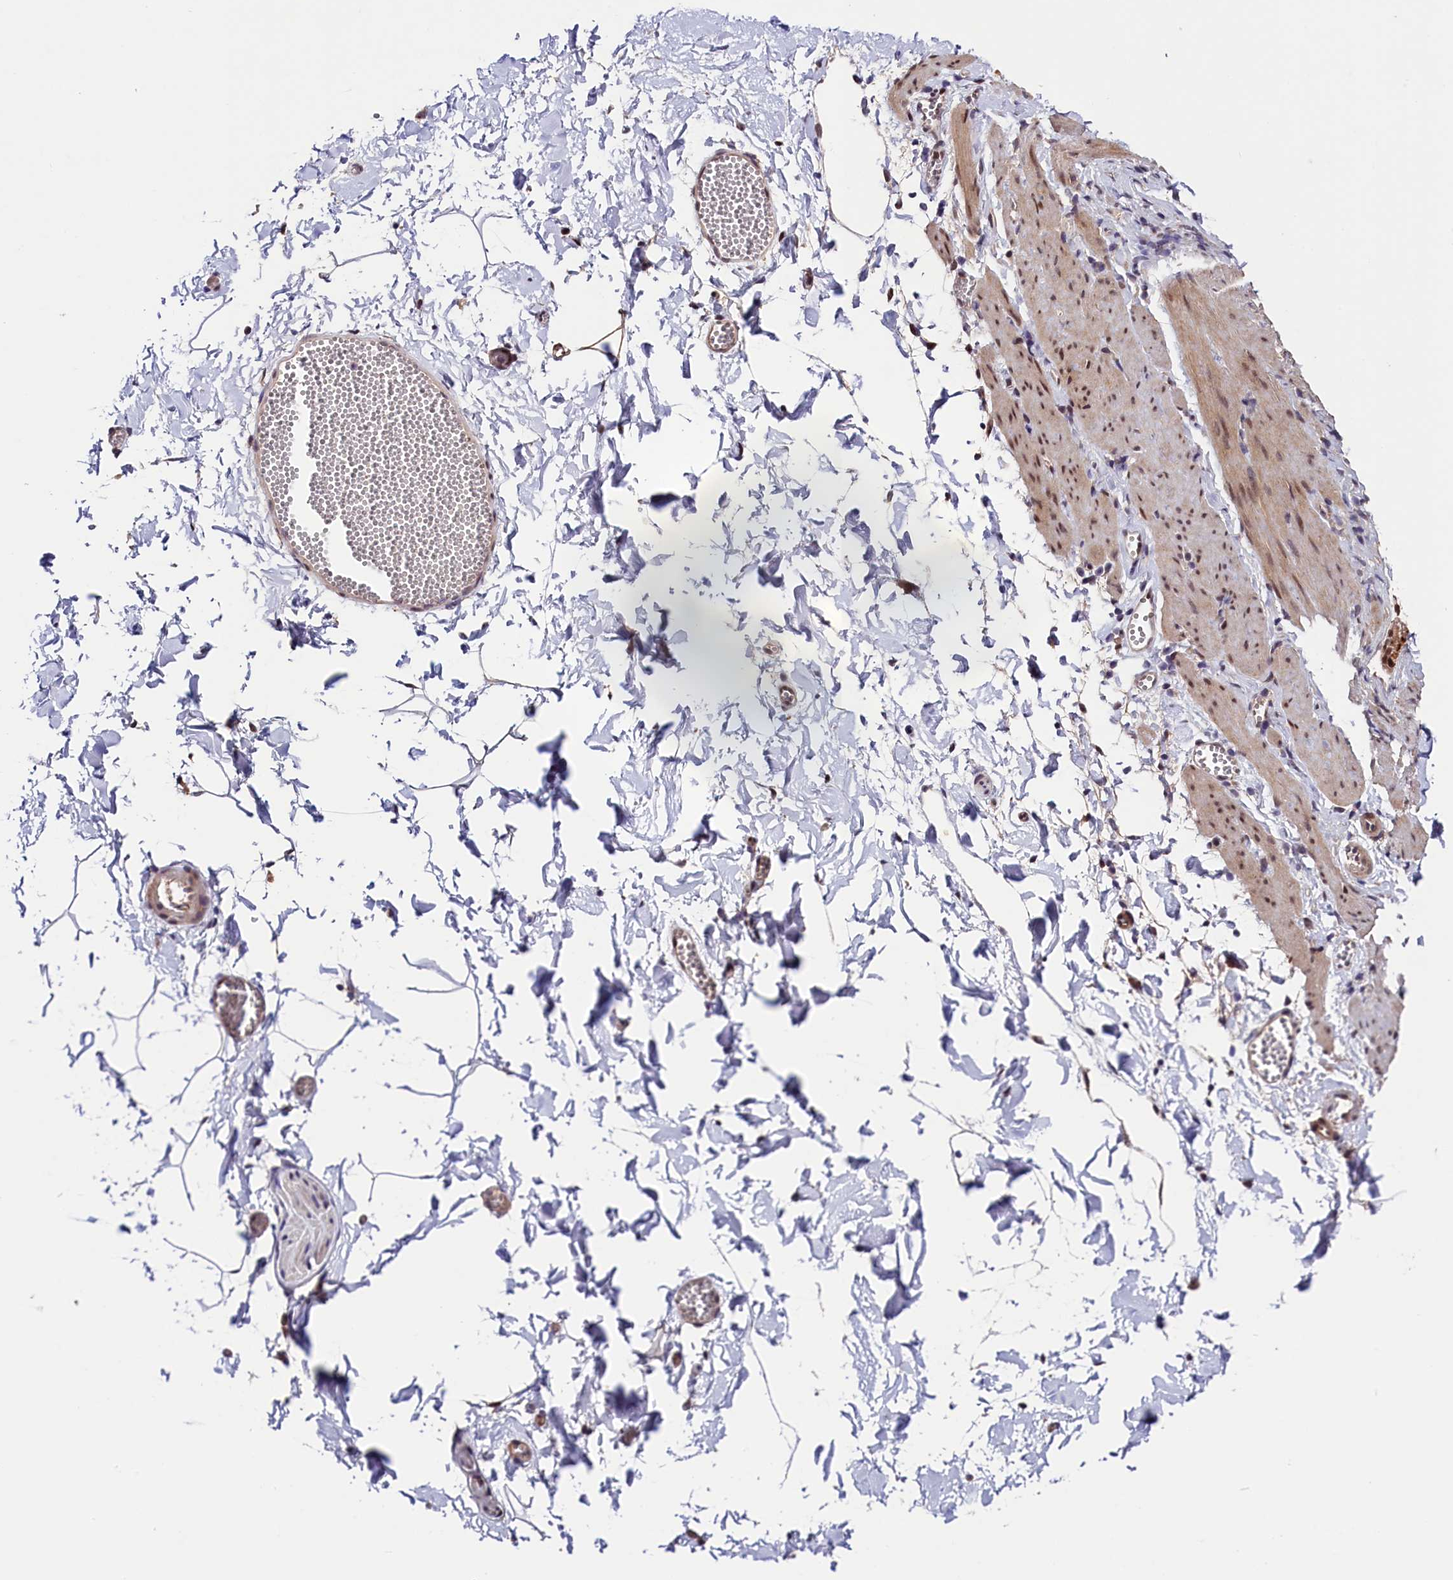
{"staining": {"intensity": "negative", "quantity": "none", "location": "none"}, "tissue": "adipose tissue", "cell_type": "Adipocytes", "image_type": "normal", "snomed": [{"axis": "morphology", "description": "Normal tissue, NOS"}, {"axis": "topography", "description": "Gallbladder"}, {"axis": "topography", "description": "Peripheral nerve tissue"}], "caption": "Immunohistochemistry histopathology image of unremarkable human adipose tissue stained for a protein (brown), which shows no staining in adipocytes.", "gene": "CACNA1H", "patient": {"sex": "male", "age": 38}}